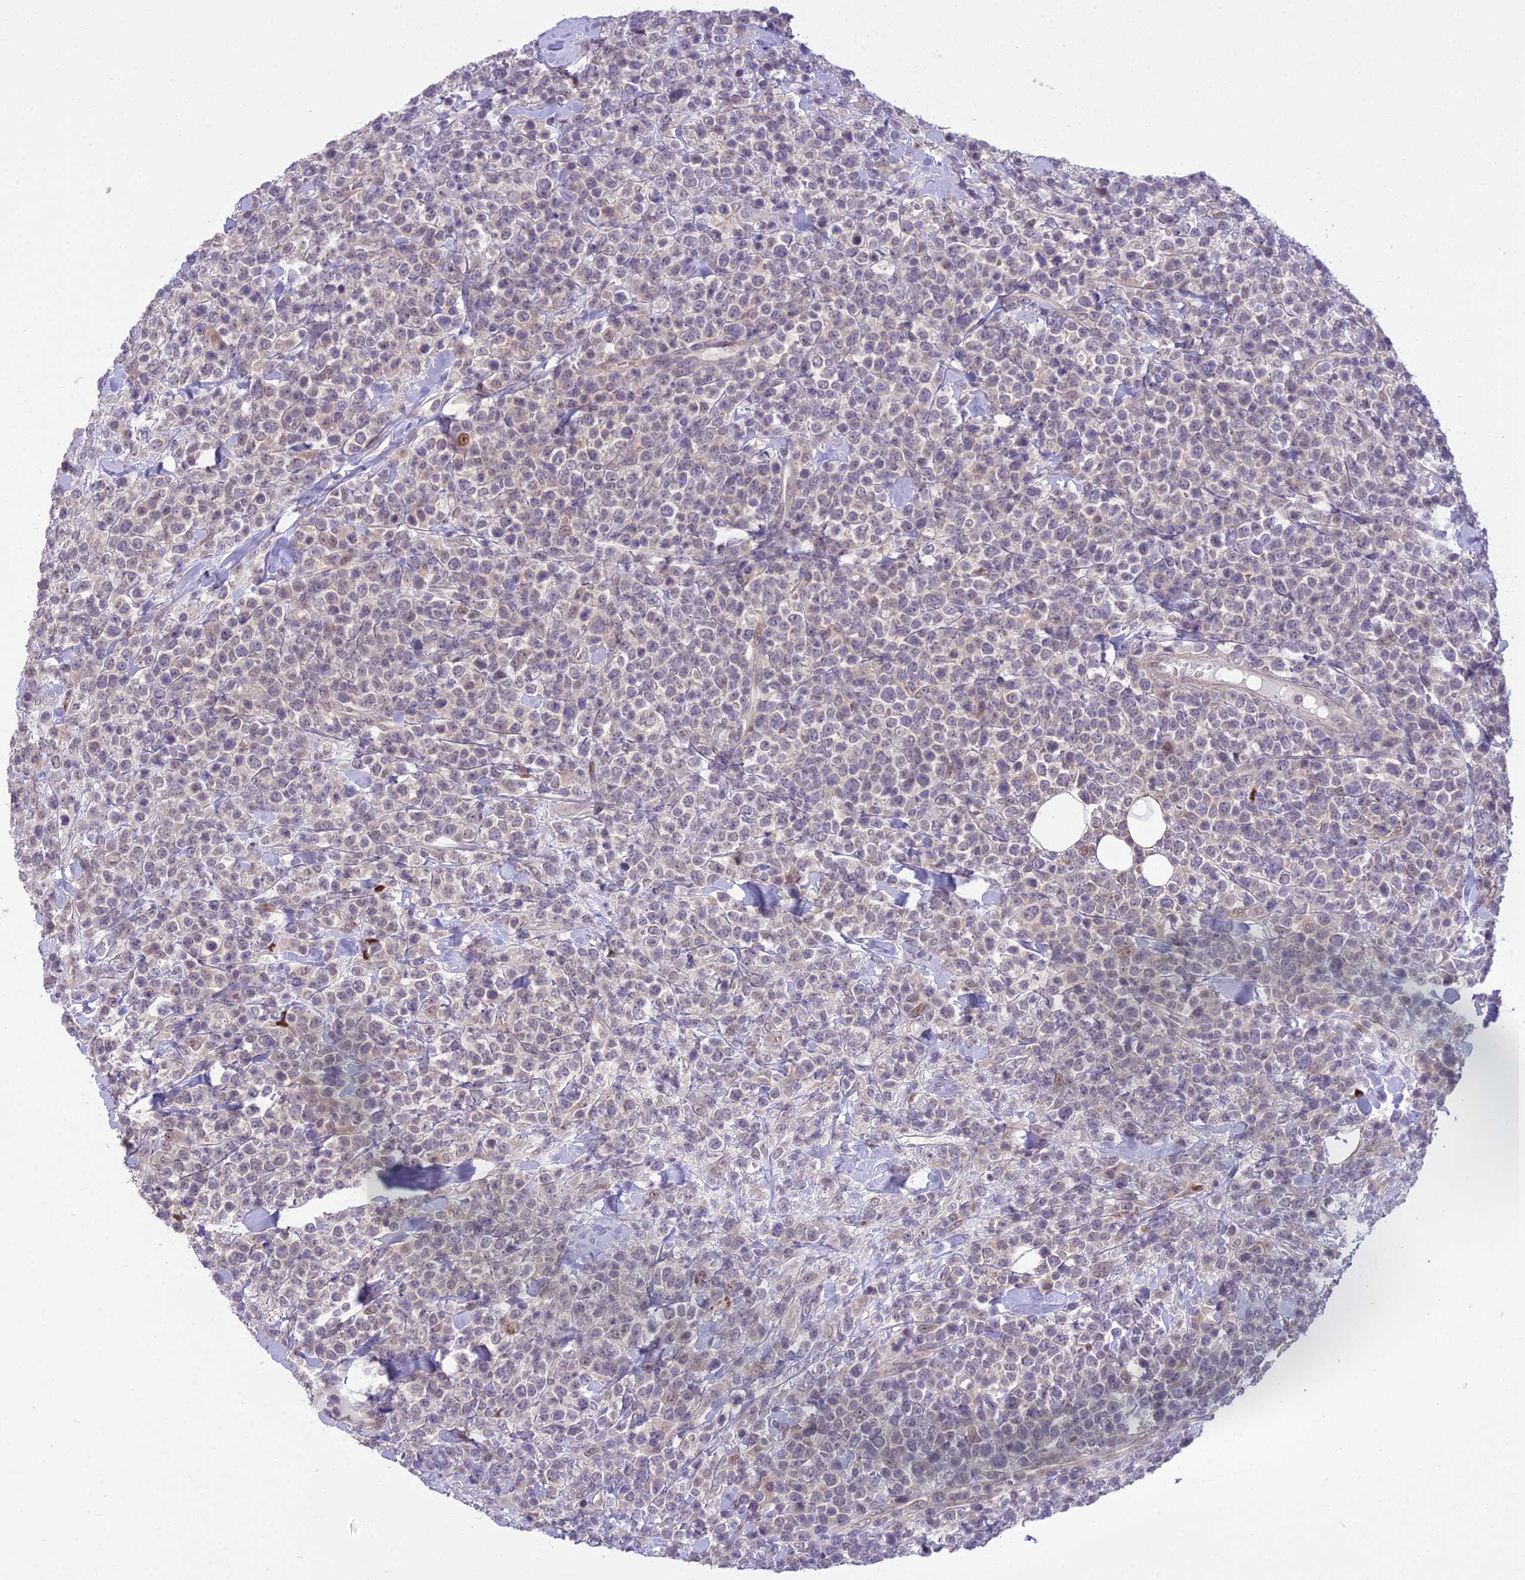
{"staining": {"intensity": "negative", "quantity": "none", "location": "none"}, "tissue": "lymphoma", "cell_type": "Tumor cells", "image_type": "cancer", "snomed": [{"axis": "morphology", "description": "Malignant lymphoma, non-Hodgkin's type, High grade"}, {"axis": "topography", "description": "Colon"}], "caption": "Protein analysis of high-grade malignant lymphoma, non-Hodgkin's type reveals no significant staining in tumor cells.", "gene": "AP1M1", "patient": {"sex": "female", "age": 53}}